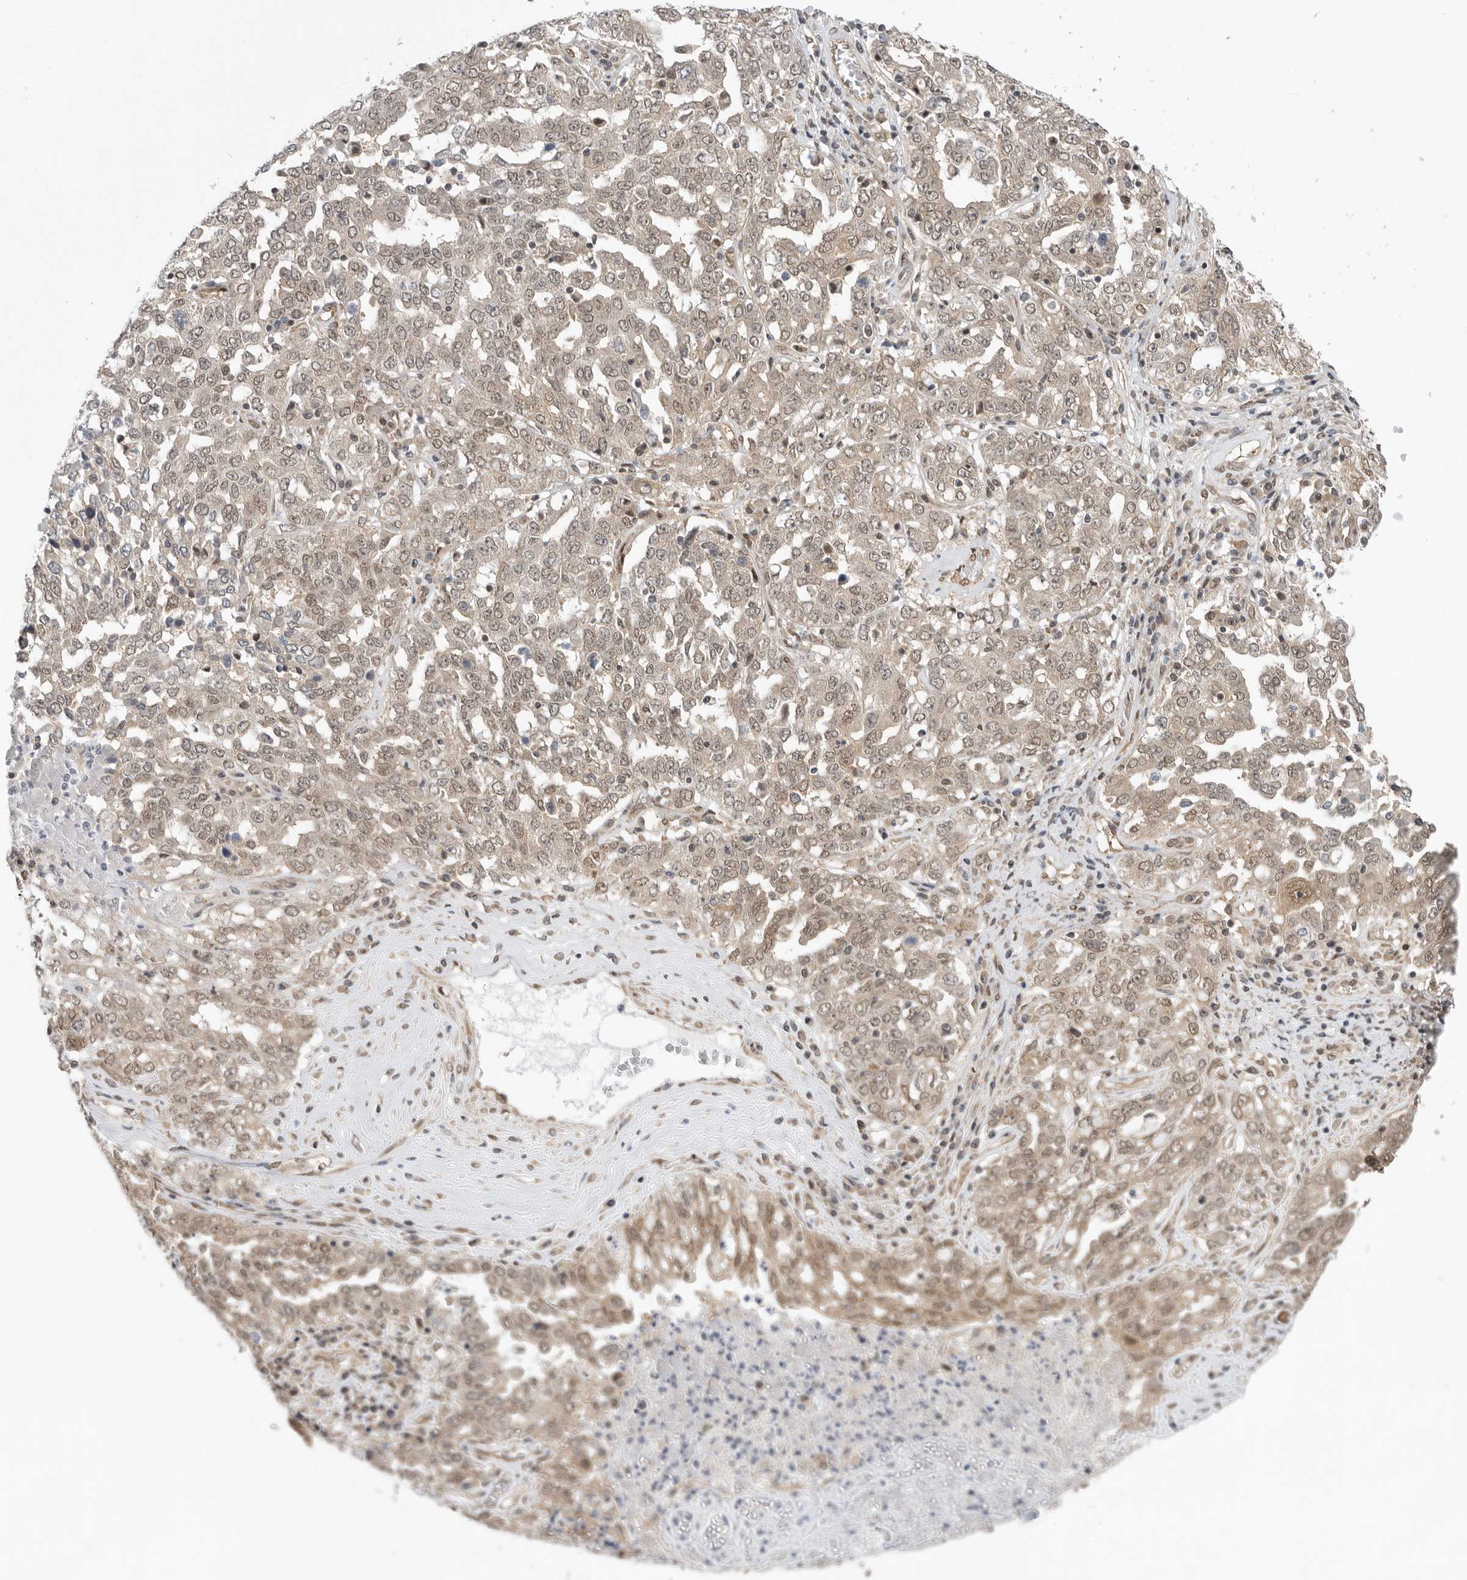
{"staining": {"intensity": "weak", "quantity": ">75%", "location": "cytoplasmic/membranous,nuclear"}, "tissue": "ovarian cancer", "cell_type": "Tumor cells", "image_type": "cancer", "snomed": [{"axis": "morphology", "description": "Carcinoma, endometroid"}, {"axis": "topography", "description": "Ovary"}], "caption": "Weak cytoplasmic/membranous and nuclear staining for a protein is present in approximately >75% of tumor cells of ovarian cancer using immunohistochemistry.", "gene": "VPS50", "patient": {"sex": "female", "age": 62}}